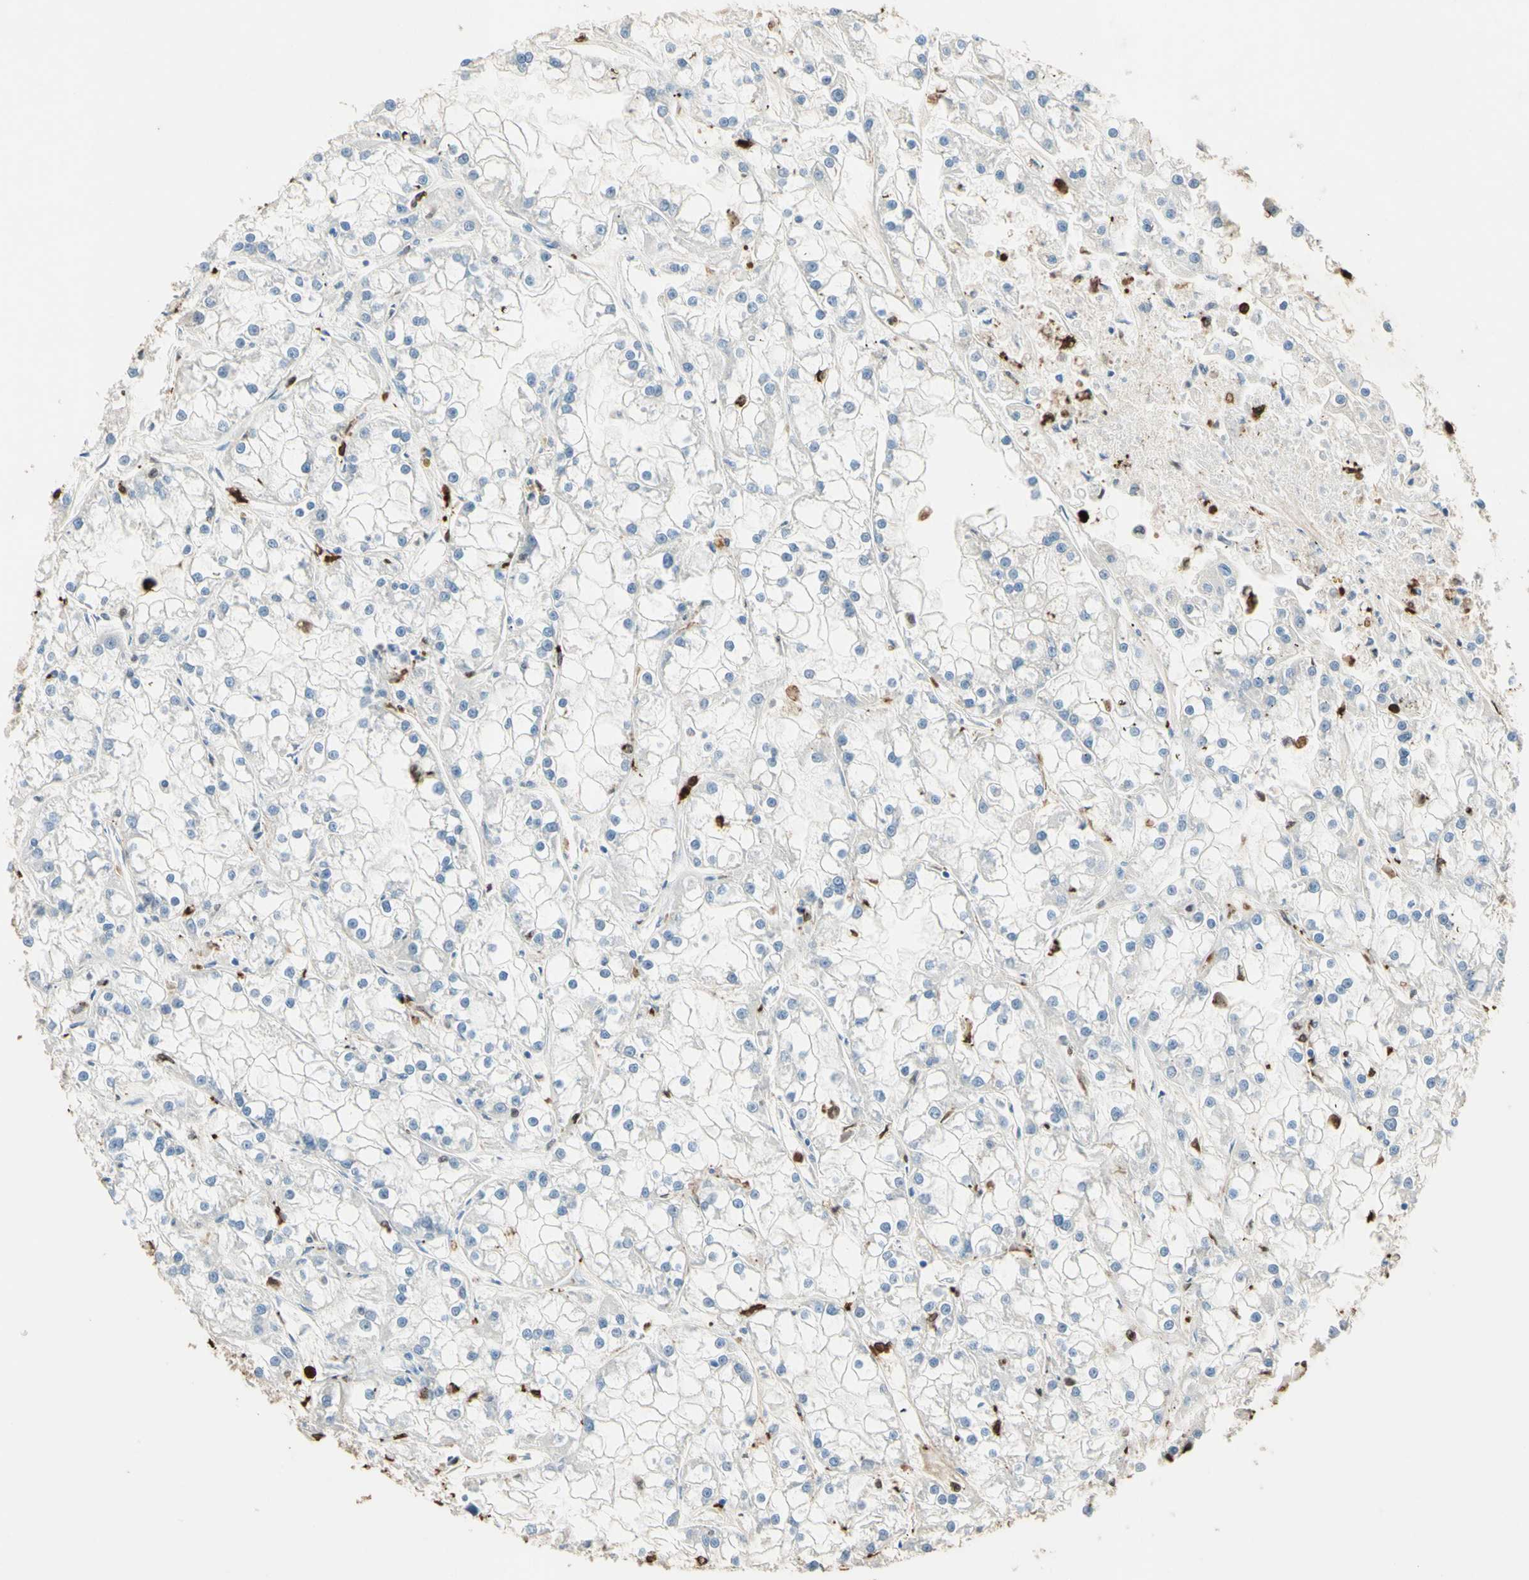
{"staining": {"intensity": "negative", "quantity": "none", "location": "none"}, "tissue": "renal cancer", "cell_type": "Tumor cells", "image_type": "cancer", "snomed": [{"axis": "morphology", "description": "Adenocarcinoma, NOS"}, {"axis": "topography", "description": "Kidney"}], "caption": "DAB (3,3'-diaminobenzidine) immunohistochemical staining of adenocarcinoma (renal) reveals no significant positivity in tumor cells.", "gene": "NFKBIZ", "patient": {"sex": "female", "age": 52}}